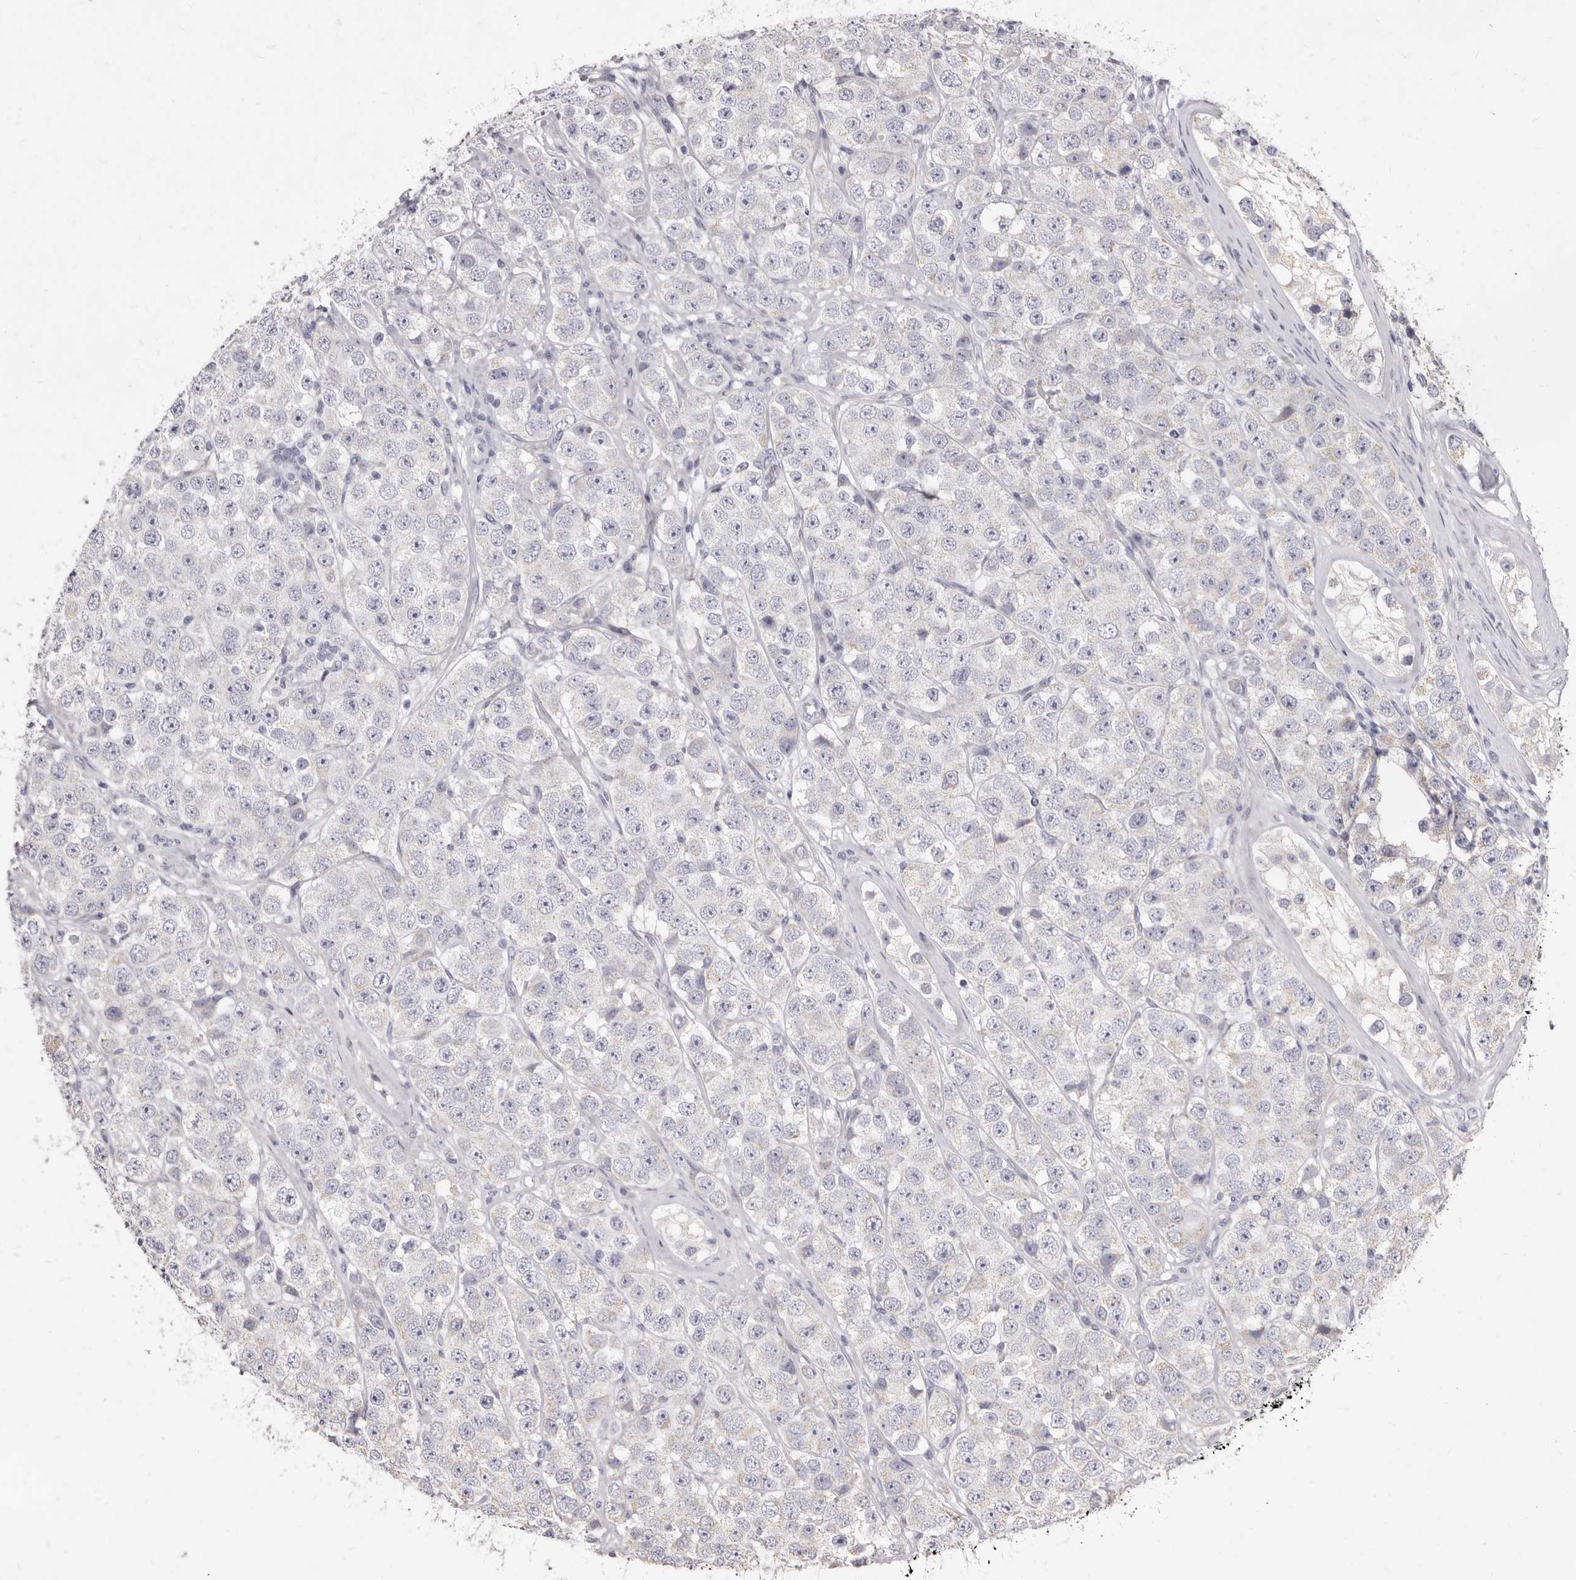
{"staining": {"intensity": "negative", "quantity": "none", "location": "none"}, "tissue": "testis cancer", "cell_type": "Tumor cells", "image_type": "cancer", "snomed": [{"axis": "morphology", "description": "Seminoma, NOS"}, {"axis": "topography", "description": "Testis"}], "caption": "This is an IHC image of testis cancer. There is no expression in tumor cells.", "gene": "CYP2E1", "patient": {"sex": "male", "age": 28}}